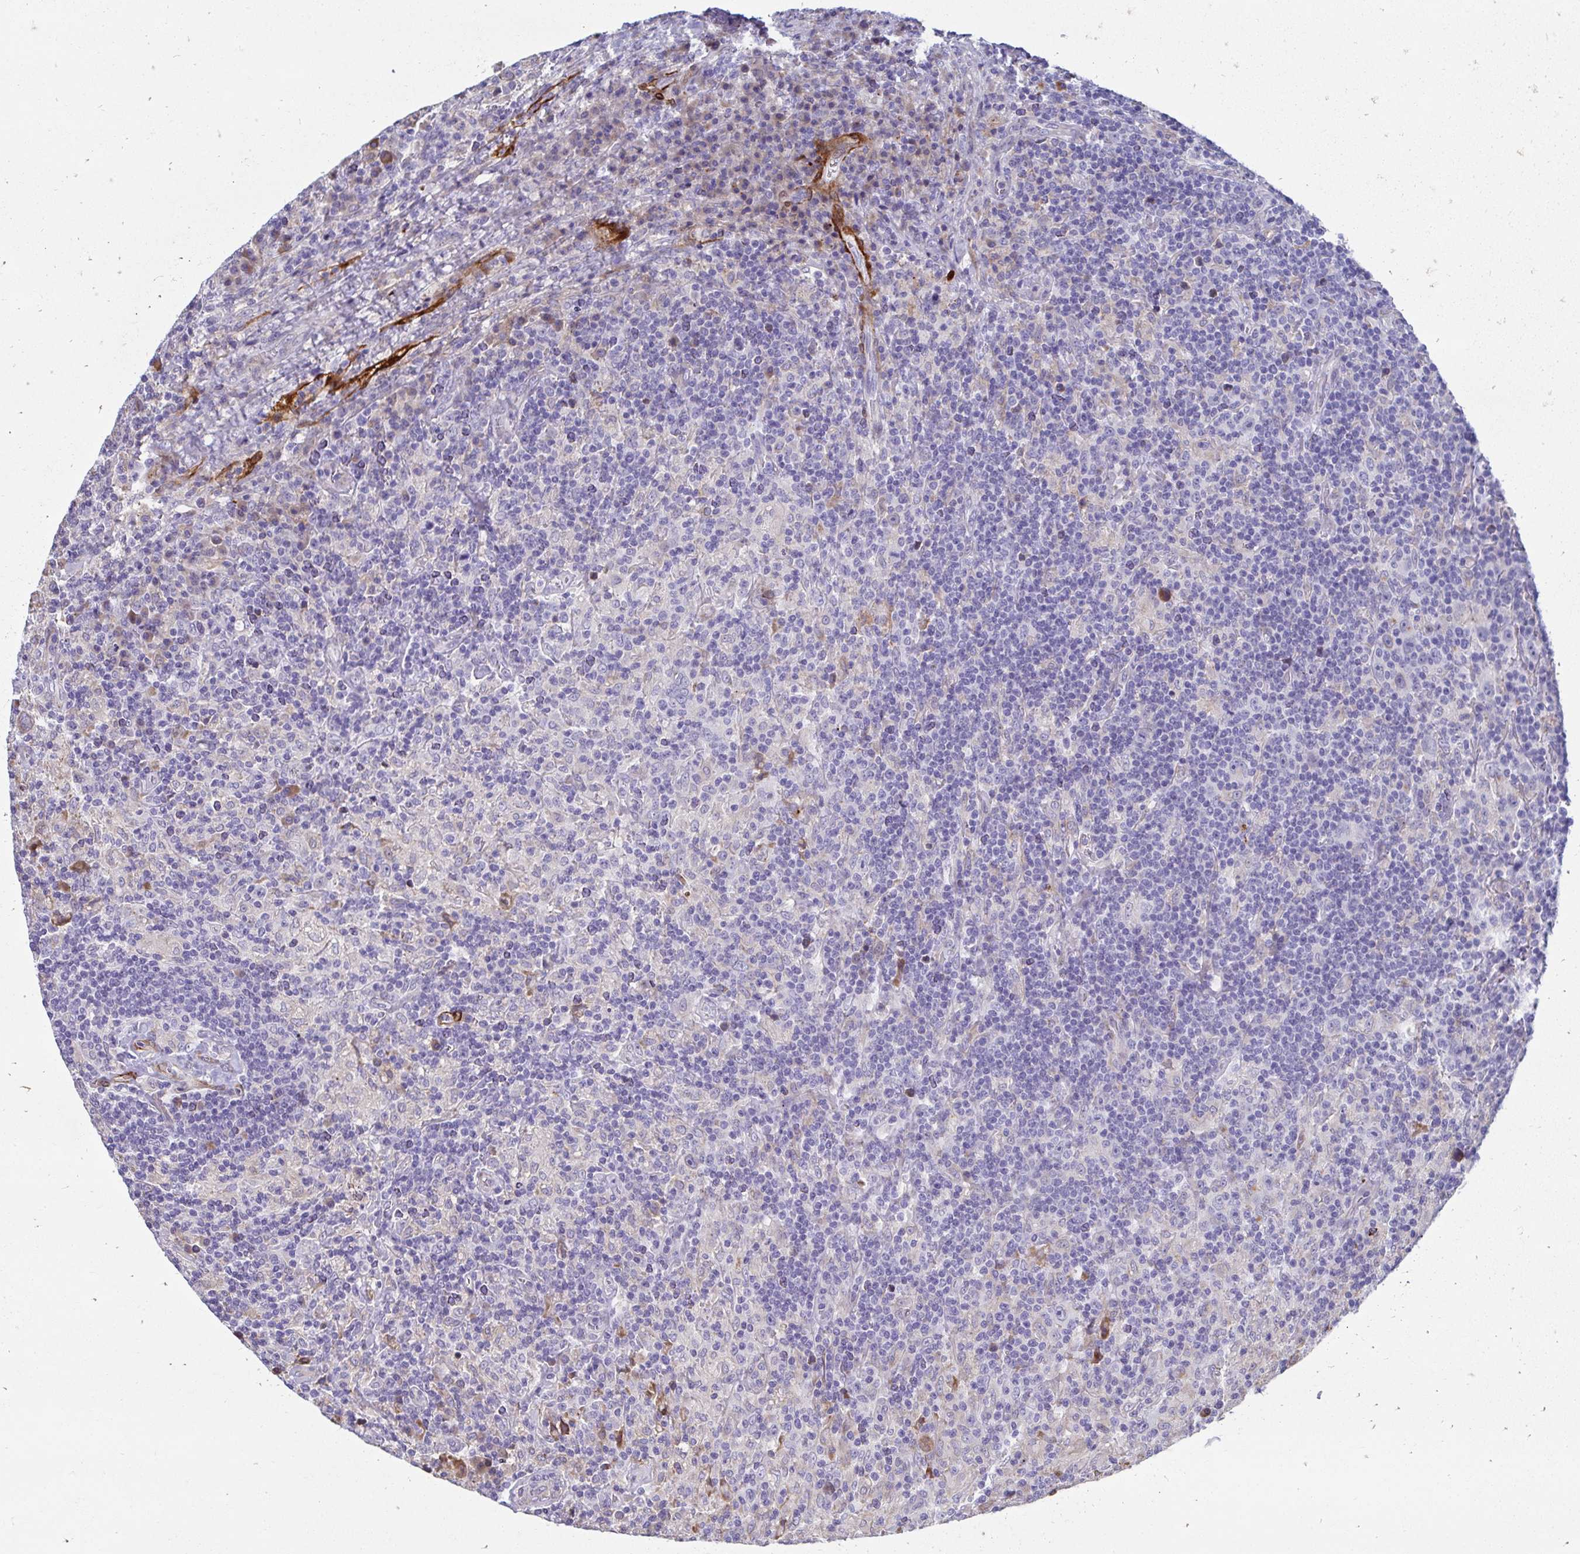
{"staining": {"intensity": "negative", "quantity": "none", "location": "none"}, "tissue": "lymphoma", "cell_type": "Tumor cells", "image_type": "cancer", "snomed": [{"axis": "morphology", "description": "Hodgkin's disease, NOS"}, {"axis": "topography", "description": "Lymph node"}], "caption": "Tumor cells show no significant positivity in lymphoma.", "gene": "CDKL1", "patient": {"sex": "male", "age": 70}}